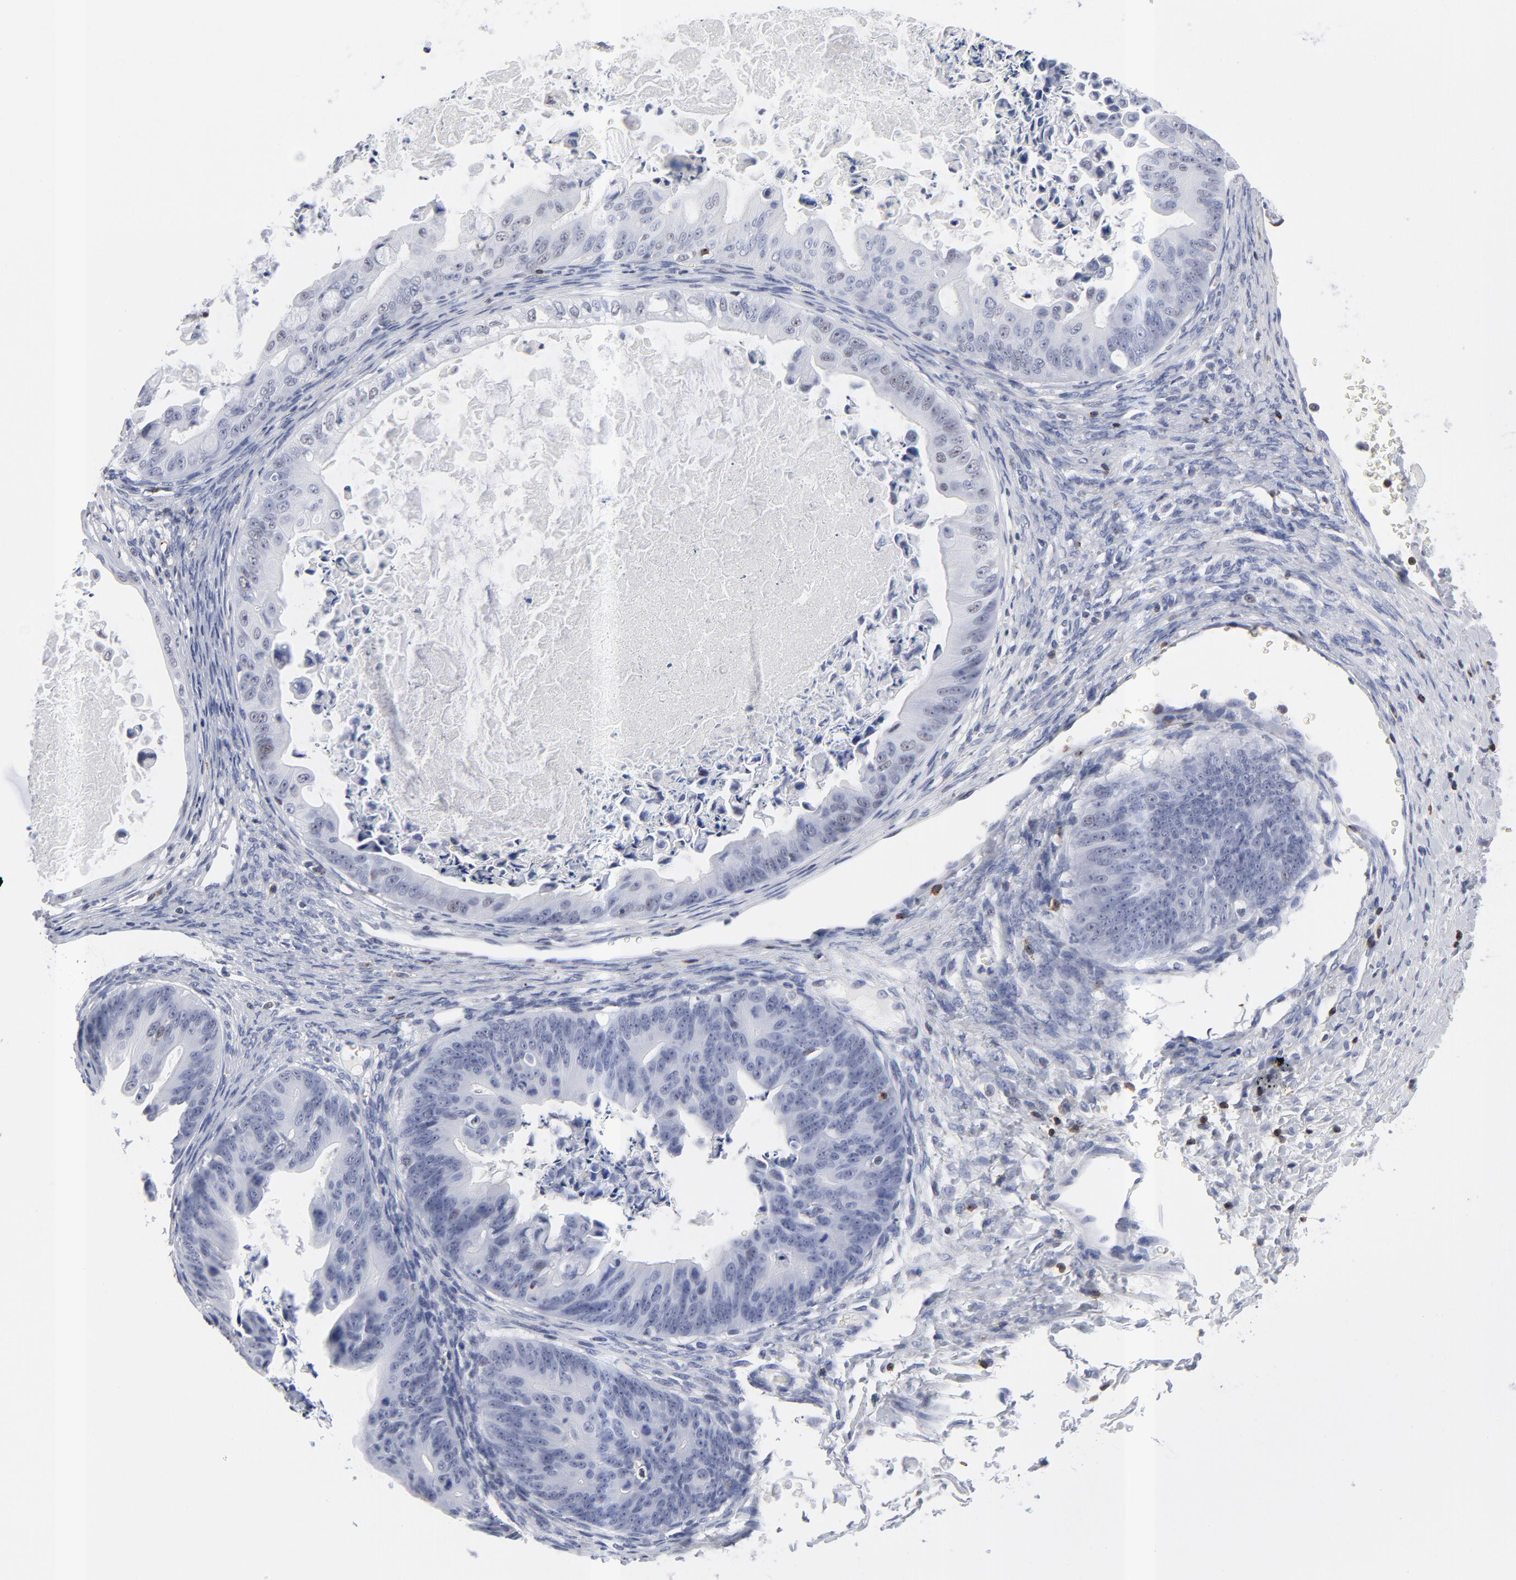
{"staining": {"intensity": "negative", "quantity": "none", "location": "none"}, "tissue": "ovarian cancer", "cell_type": "Tumor cells", "image_type": "cancer", "snomed": [{"axis": "morphology", "description": "Cystadenocarcinoma, mucinous, NOS"}, {"axis": "topography", "description": "Ovary"}], "caption": "IHC of ovarian cancer displays no positivity in tumor cells.", "gene": "CD2", "patient": {"sex": "female", "age": 37}}